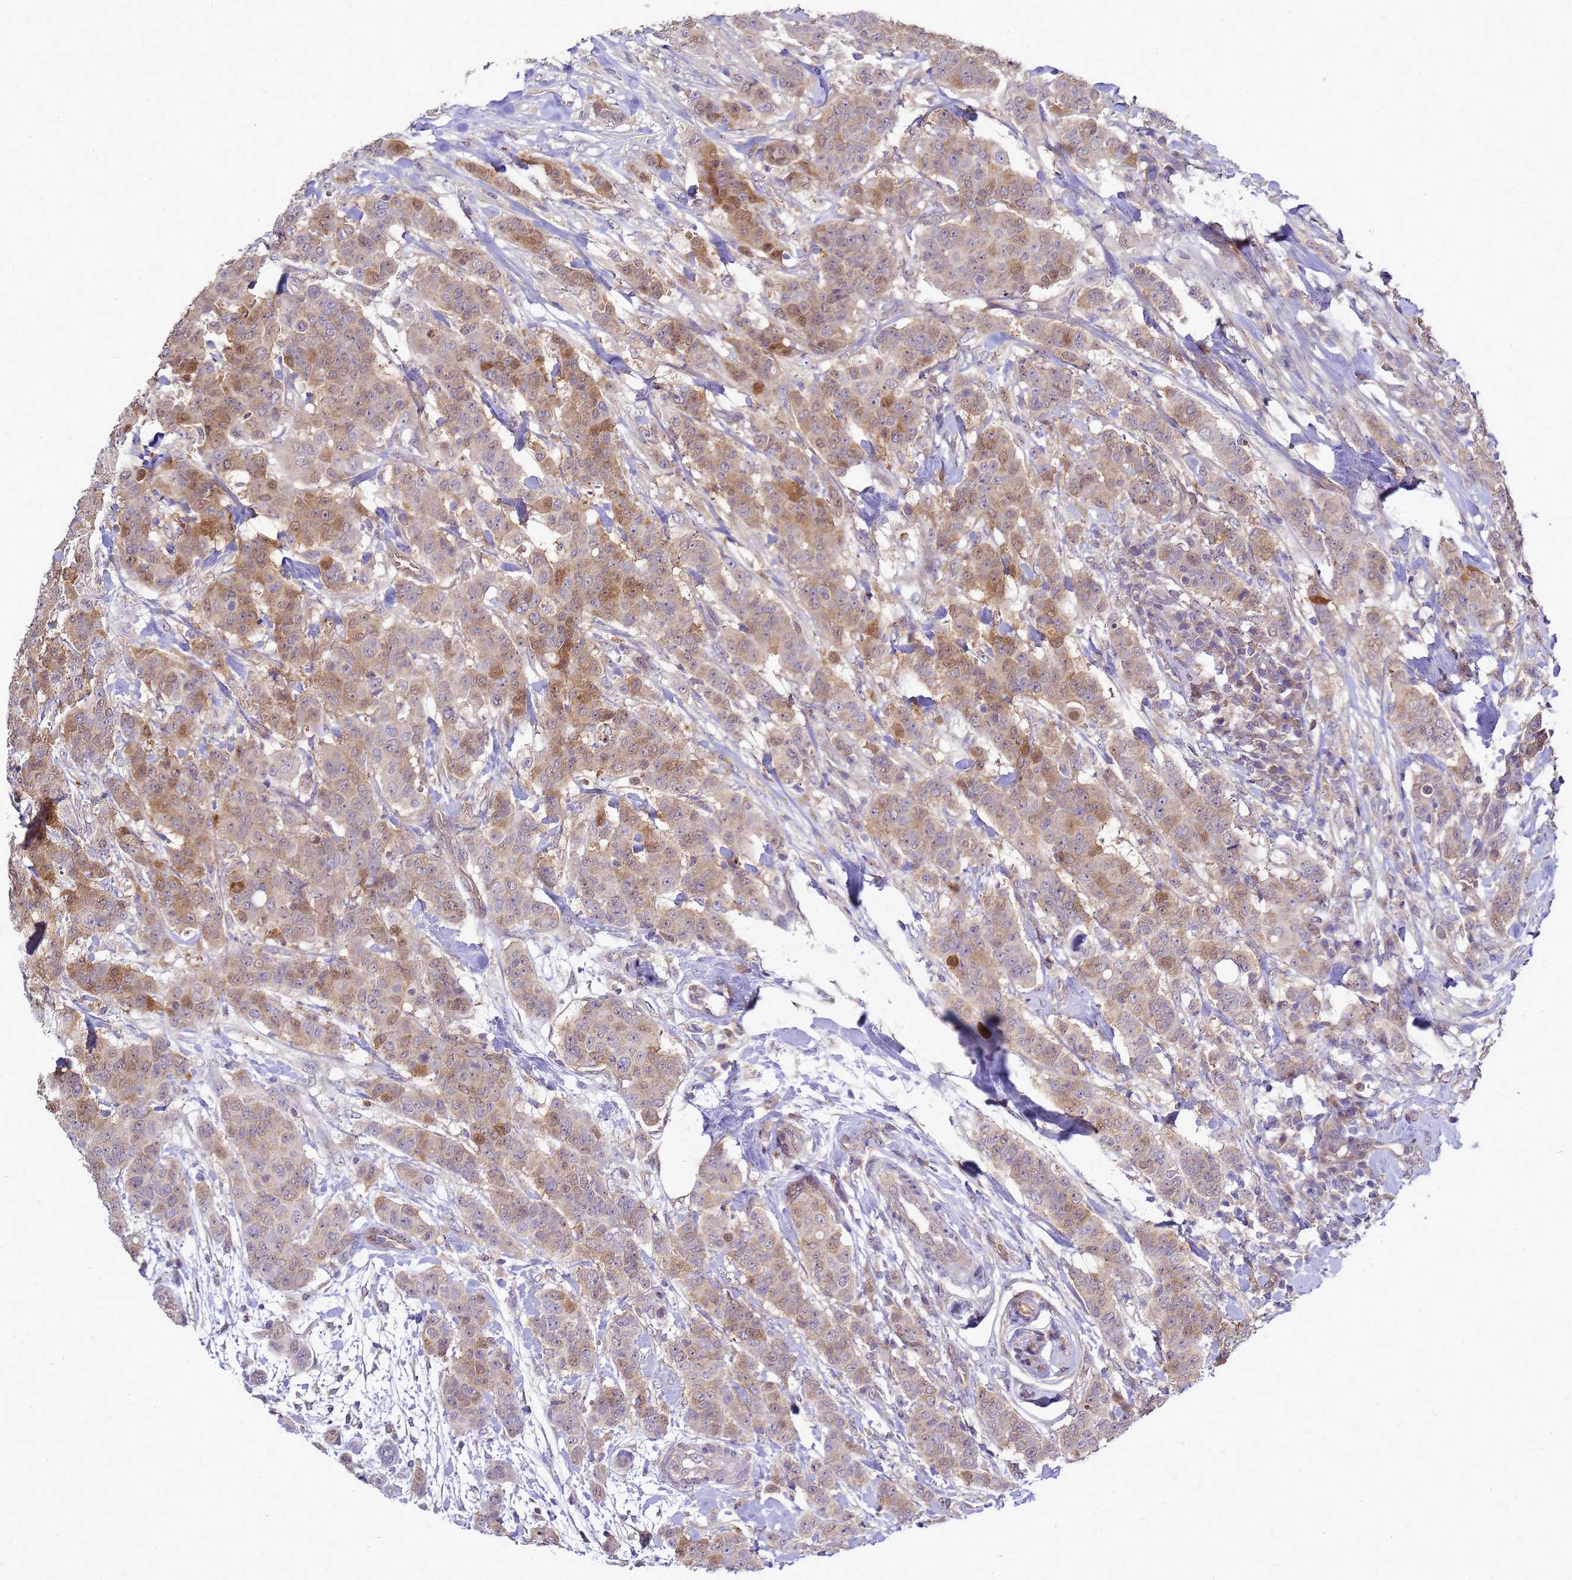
{"staining": {"intensity": "moderate", "quantity": "25%-75%", "location": "cytoplasmic/membranous,nuclear"}, "tissue": "breast cancer", "cell_type": "Tumor cells", "image_type": "cancer", "snomed": [{"axis": "morphology", "description": "Duct carcinoma"}, {"axis": "topography", "description": "Breast"}], "caption": "Intraductal carcinoma (breast) stained with IHC exhibits moderate cytoplasmic/membranous and nuclear staining in about 25%-75% of tumor cells.", "gene": "EIF4EBP3", "patient": {"sex": "female", "age": 40}}